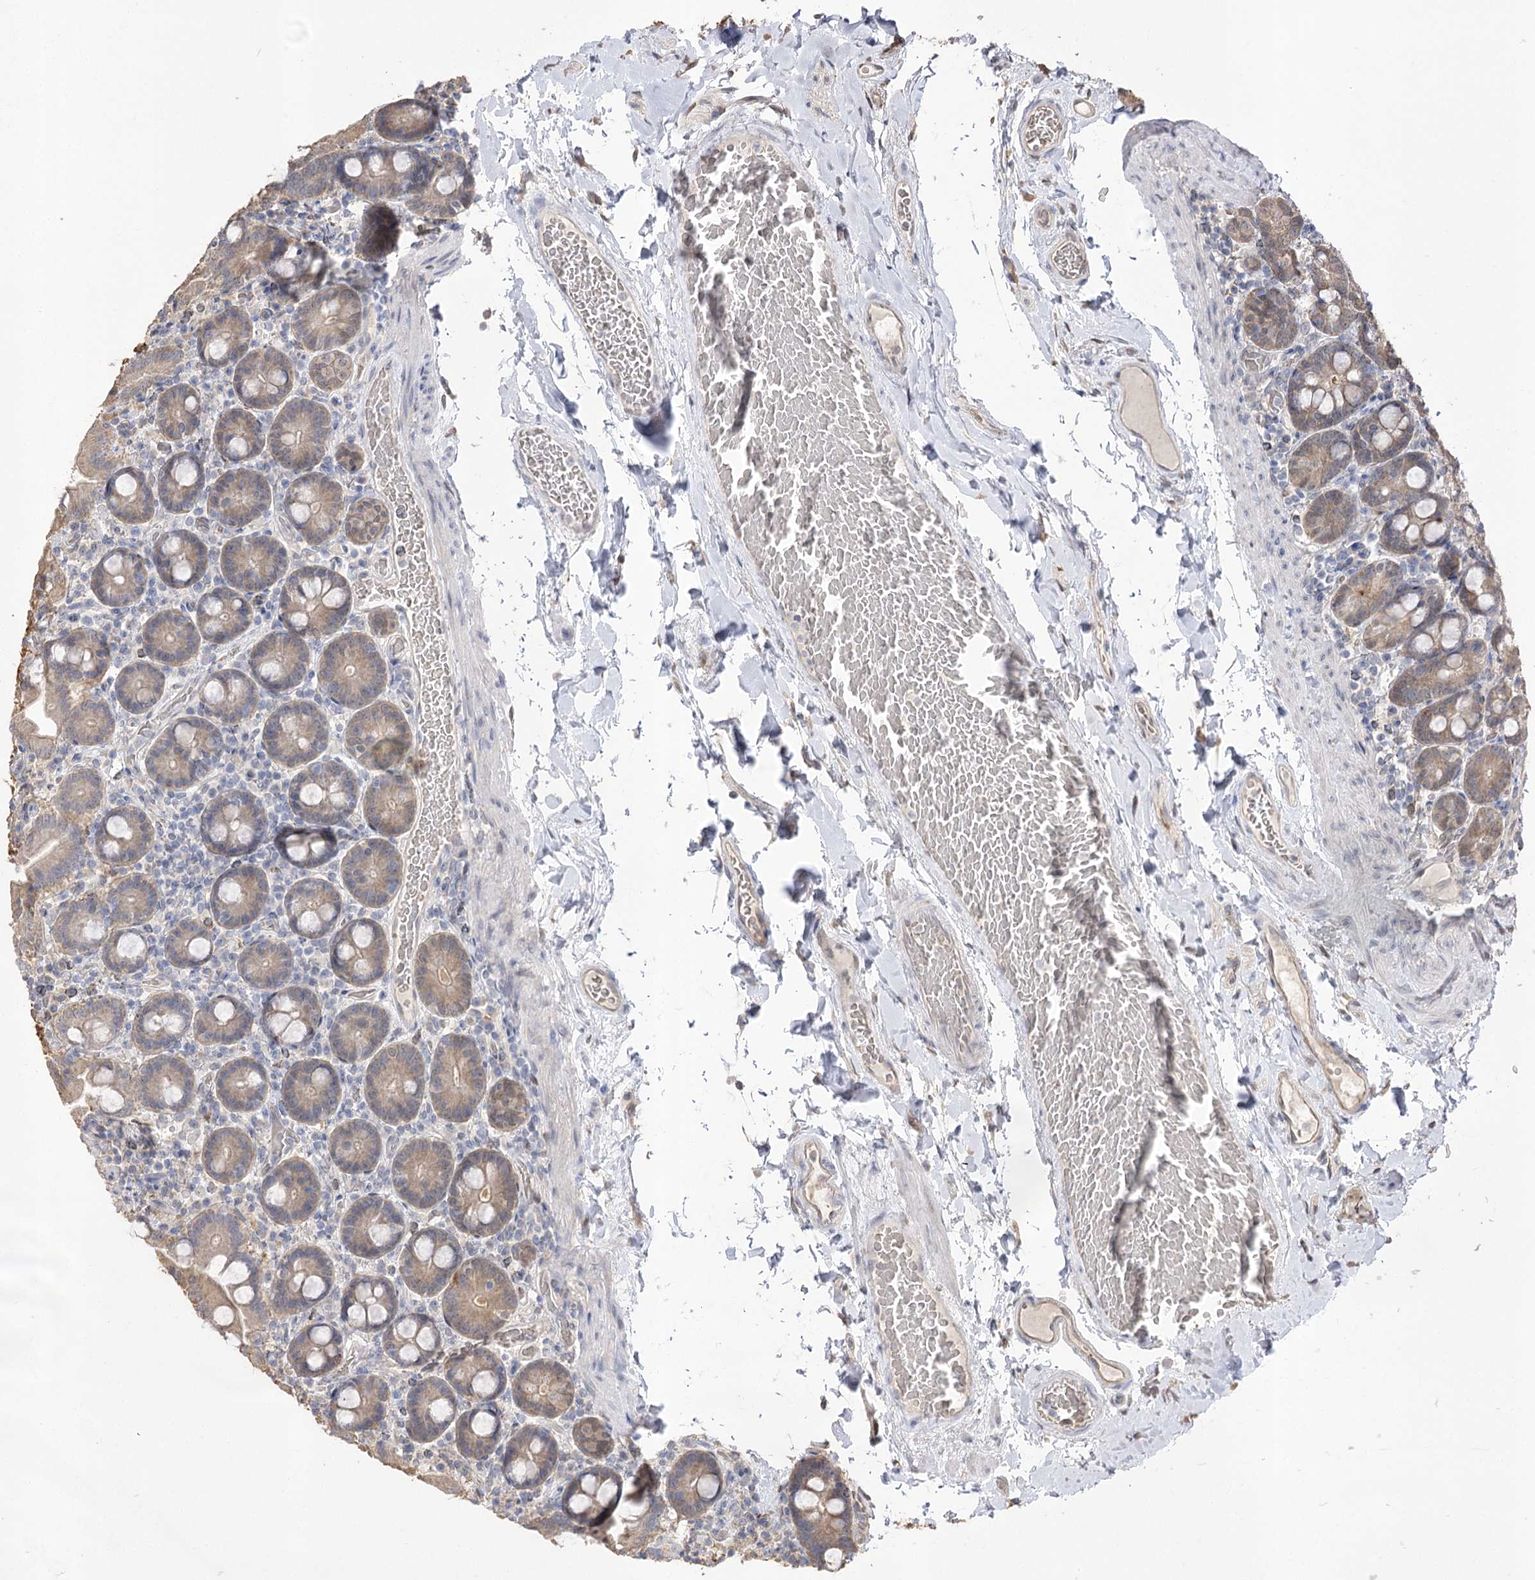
{"staining": {"intensity": "moderate", "quantity": ">75%", "location": "cytoplasmic/membranous"}, "tissue": "duodenum", "cell_type": "Glandular cells", "image_type": "normal", "snomed": [{"axis": "morphology", "description": "Normal tissue, NOS"}, {"axis": "topography", "description": "Duodenum"}], "caption": "An immunohistochemistry (IHC) micrograph of normal tissue is shown. Protein staining in brown shows moderate cytoplasmic/membranous positivity in duodenum within glandular cells. (brown staining indicates protein expression, while blue staining denotes nuclei).", "gene": "R3HDM2", "patient": {"sex": "male", "age": 55}}